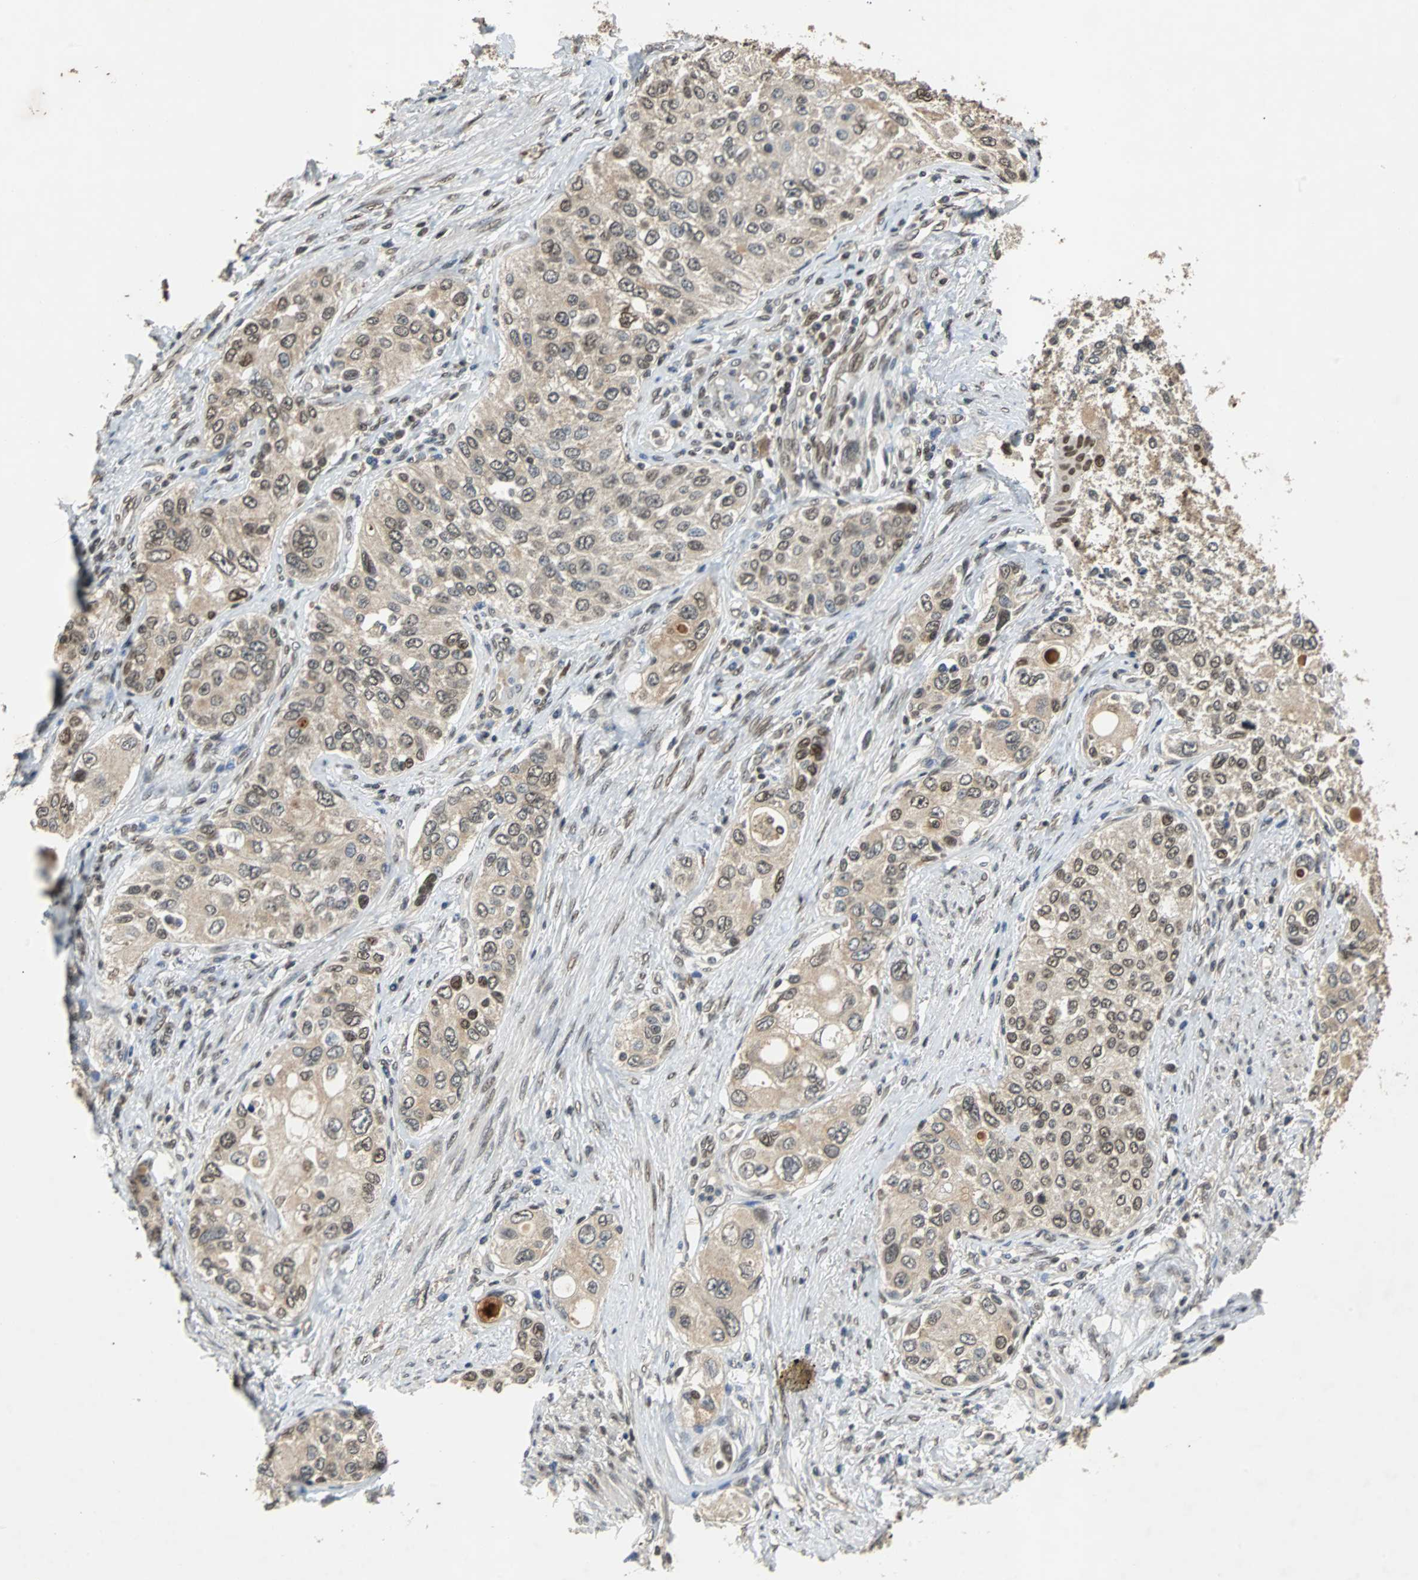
{"staining": {"intensity": "weak", "quantity": ">75%", "location": "cytoplasmic/membranous,nuclear"}, "tissue": "urothelial cancer", "cell_type": "Tumor cells", "image_type": "cancer", "snomed": [{"axis": "morphology", "description": "Urothelial carcinoma, High grade"}, {"axis": "topography", "description": "Urinary bladder"}], "caption": "This is a photomicrograph of immunohistochemistry (IHC) staining of urothelial carcinoma (high-grade), which shows weak expression in the cytoplasmic/membranous and nuclear of tumor cells.", "gene": "PHC1", "patient": {"sex": "female", "age": 56}}